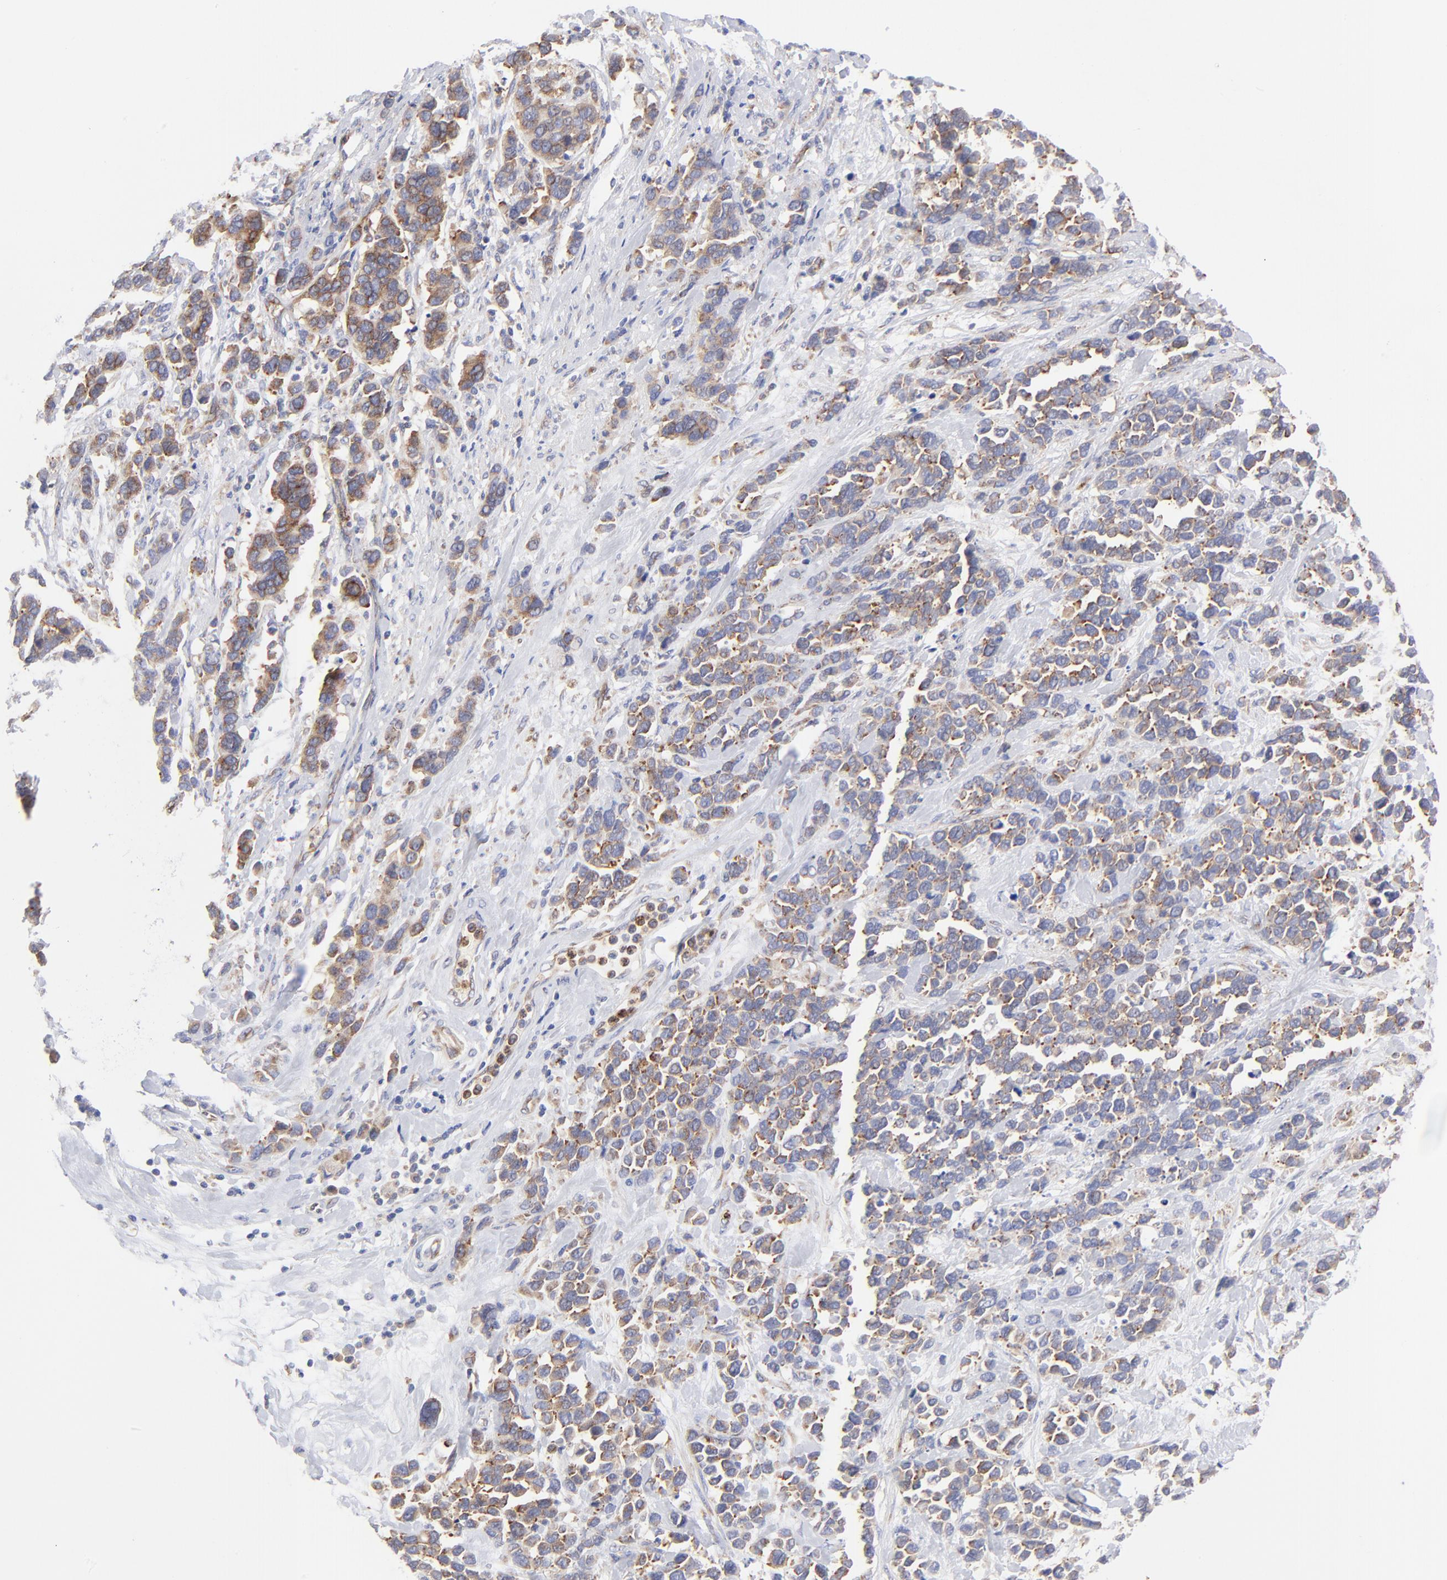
{"staining": {"intensity": "moderate", "quantity": ">75%", "location": "cytoplasmic/membranous"}, "tissue": "stomach cancer", "cell_type": "Tumor cells", "image_type": "cancer", "snomed": [{"axis": "morphology", "description": "Adenocarcinoma, NOS"}, {"axis": "topography", "description": "Stomach, upper"}], "caption": "Immunohistochemistry (IHC) (DAB (3,3'-diaminobenzidine)) staining of human adenocarcinoma (stomach) displays moderate cytoplasmic/membranous protein positivity in about >75% of tumor cells.", "gene": "EIF2AK2", "patient": {"sex": "male", "age": 71}}